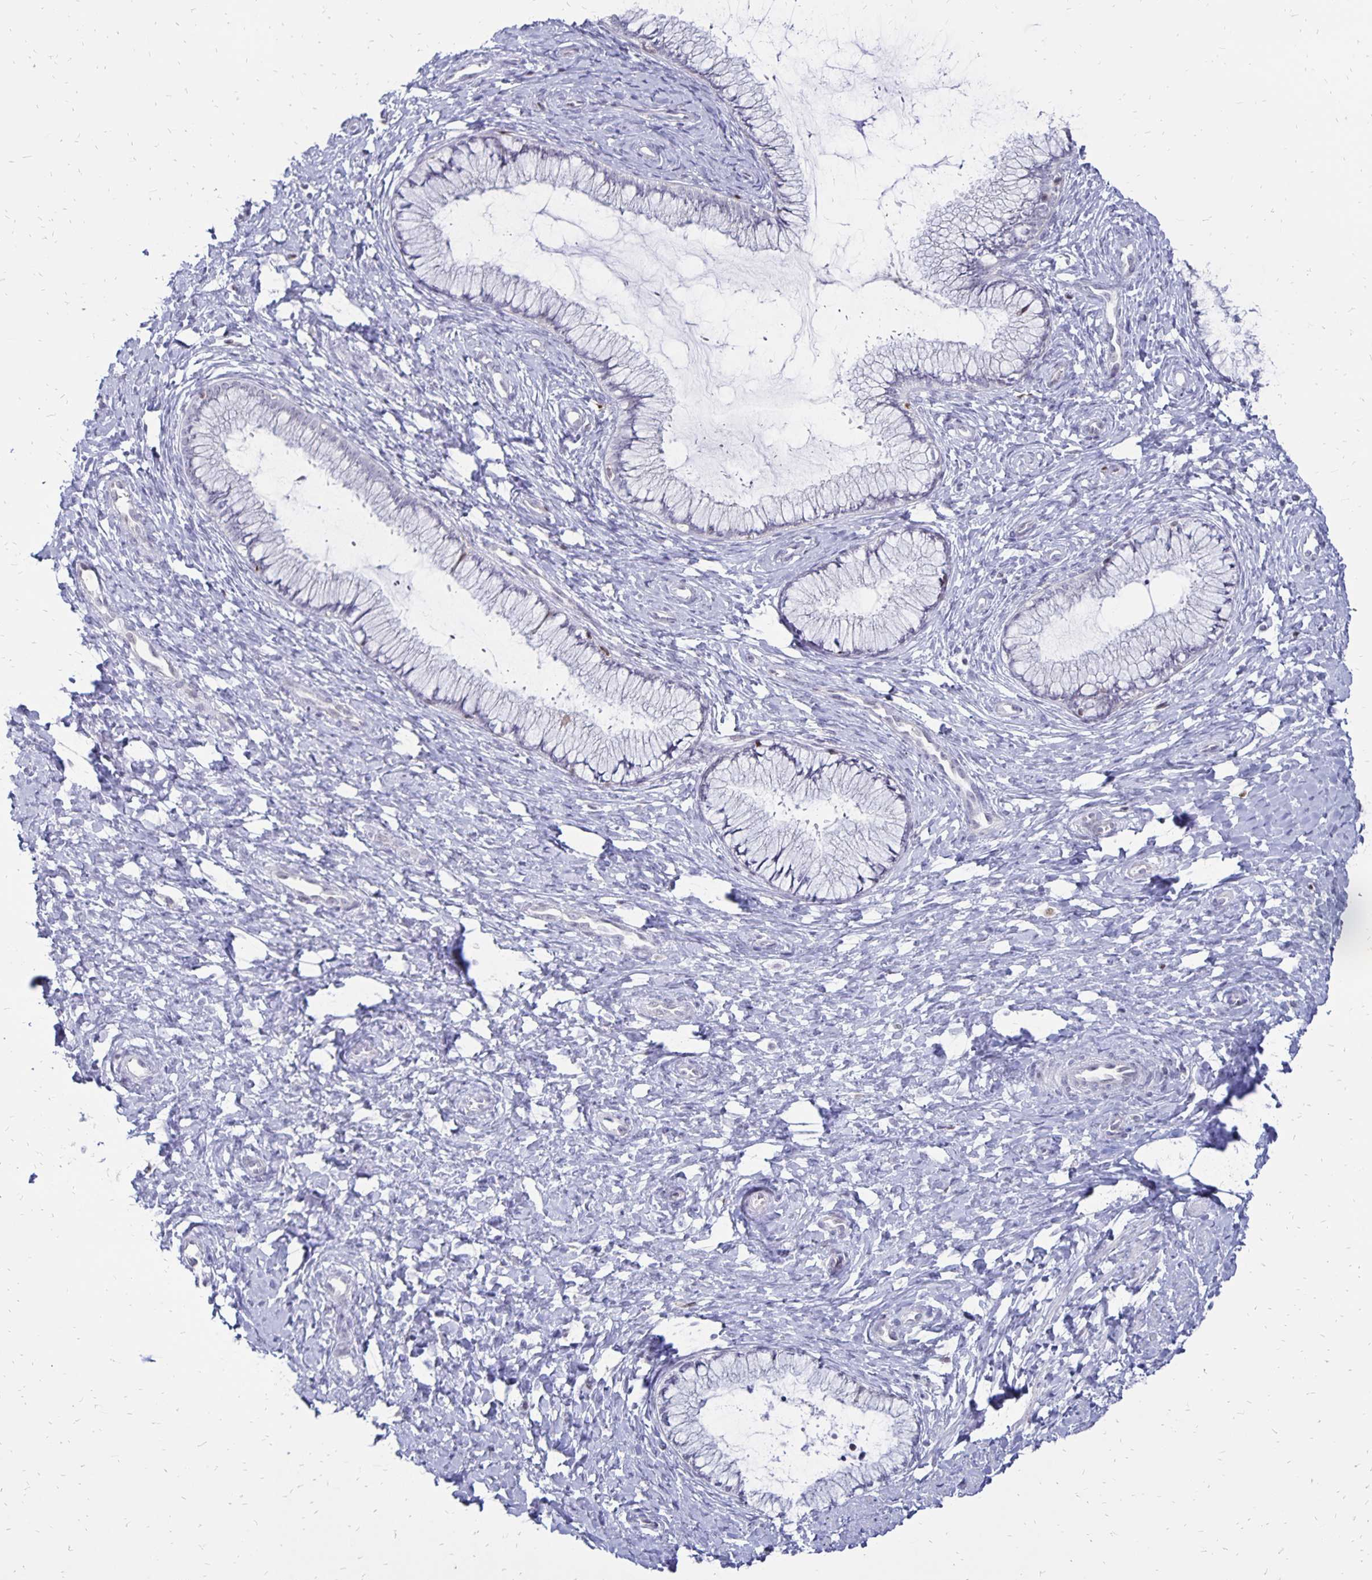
{"staining": {"intensity": "negative", "quantity": "none", "location": "none"}, "tissue": "cervix", "cell_type": "Glandular cells", "image_type": "normal", "snomed": [{"axis": "morphology", "description": "Normal tissue, NOS"}, {"axis": "topography", "description": "Cervix"}], "caption": "Immunohistochemistry micrograph of benign cervix: cervix stained with DAB (3,3'-diaminobenzidine) demonstrates no significant protein staining in glandular cells.", "gene": "DCK", "patient": {"sex": "female", "age": 37}}